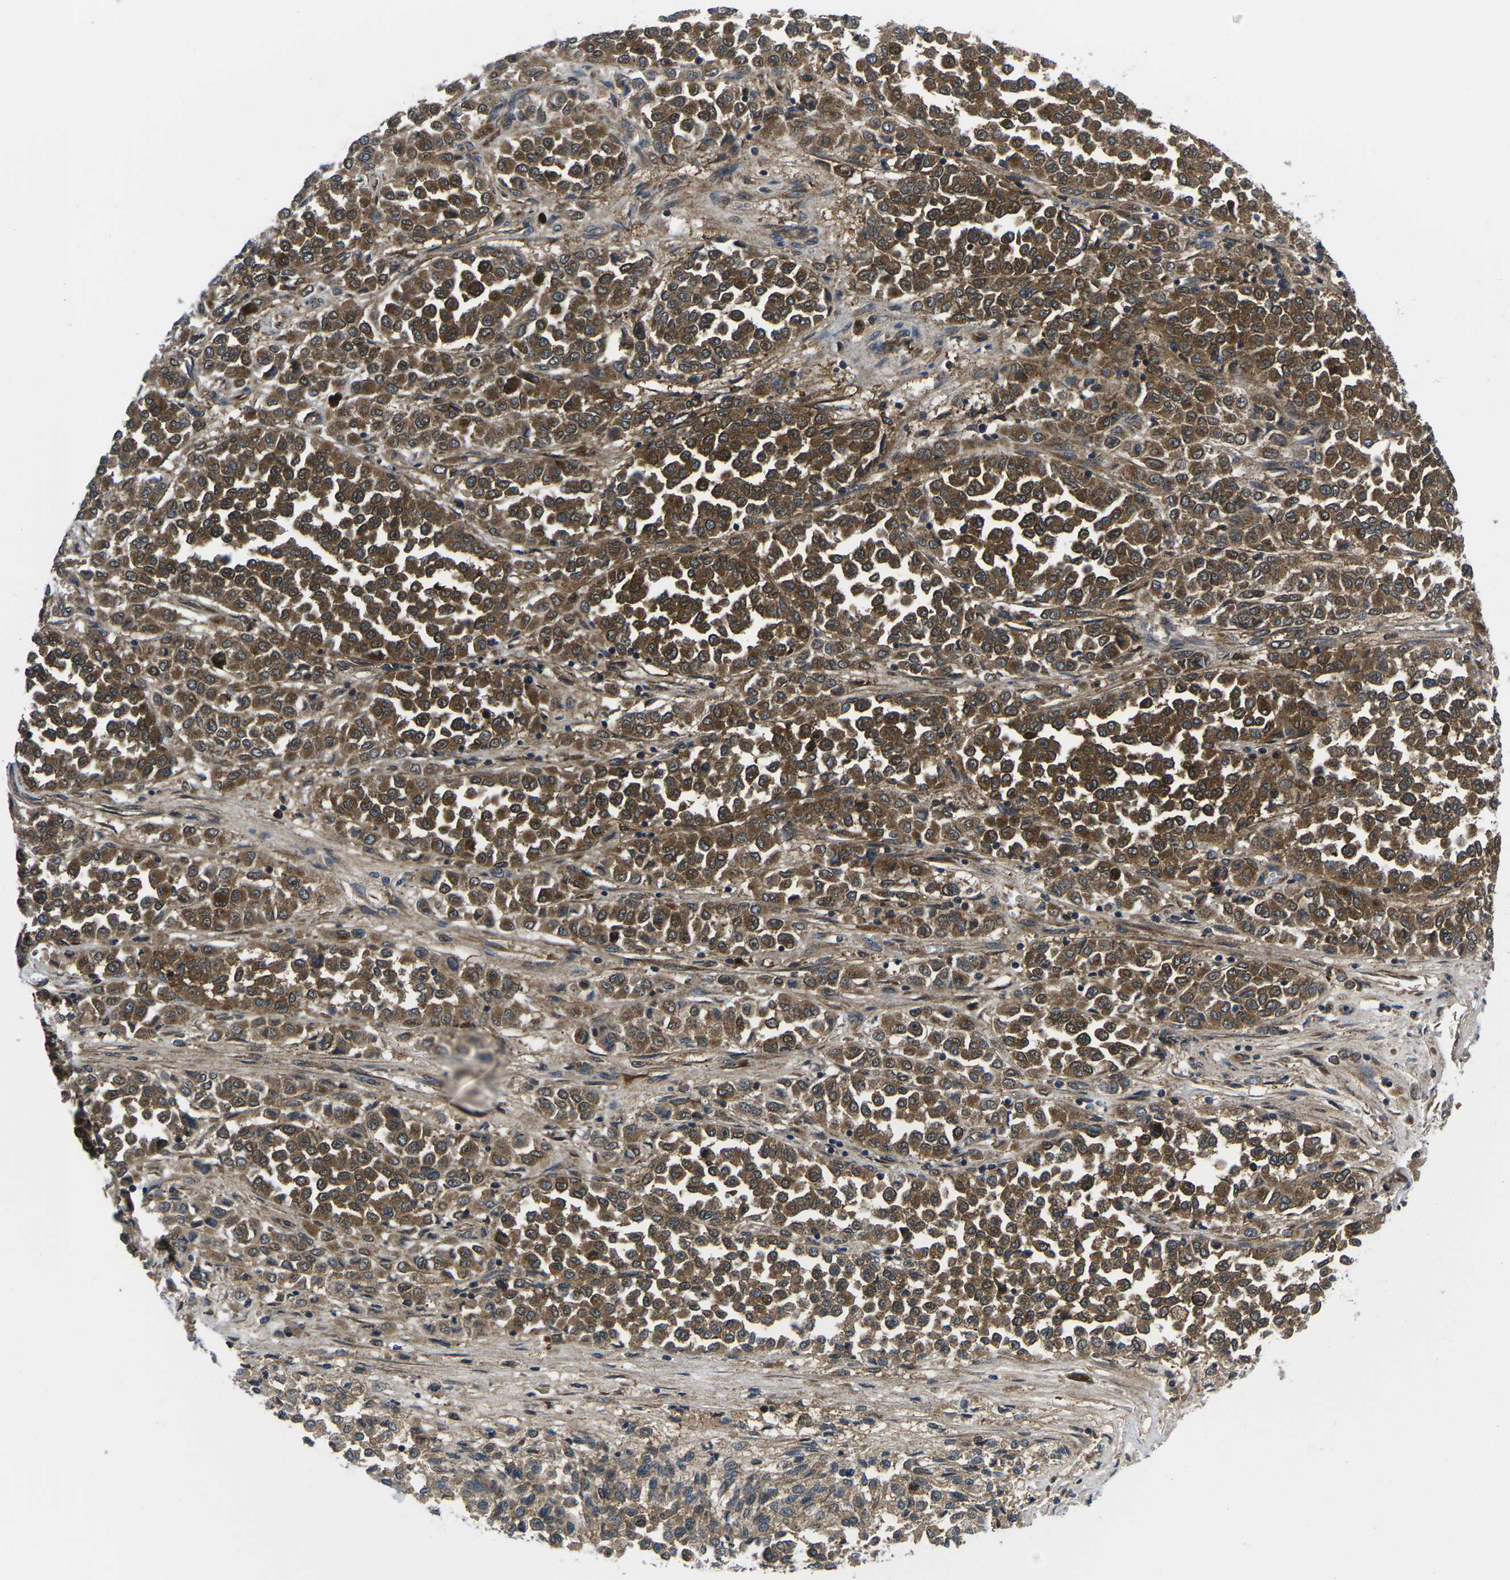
{"staining": {"intensity": "moderate", "quantity": ">75%", "location": "cytoplasmic/membranous,nuclear"}, "tissue": "melanoma", "cell_type": "Tumor cells", "image_type": "cancer", "snomed": [{"axis": "morphology", "description": "Malignant melanoma, Metastatic site"}, {"axis": "topography", "description": "Pancreas"}], "caption": "Immunohistochemical staining of melanoma shows moderate cytoplasmic/membranous and nuclear protein staining in approximately >75% of tumor cells. (DAB IHC, brown staining for protein, blue staining for nuclei).", "gene": "EIF4E", "patient": {"sex": "female", "age": 30}}